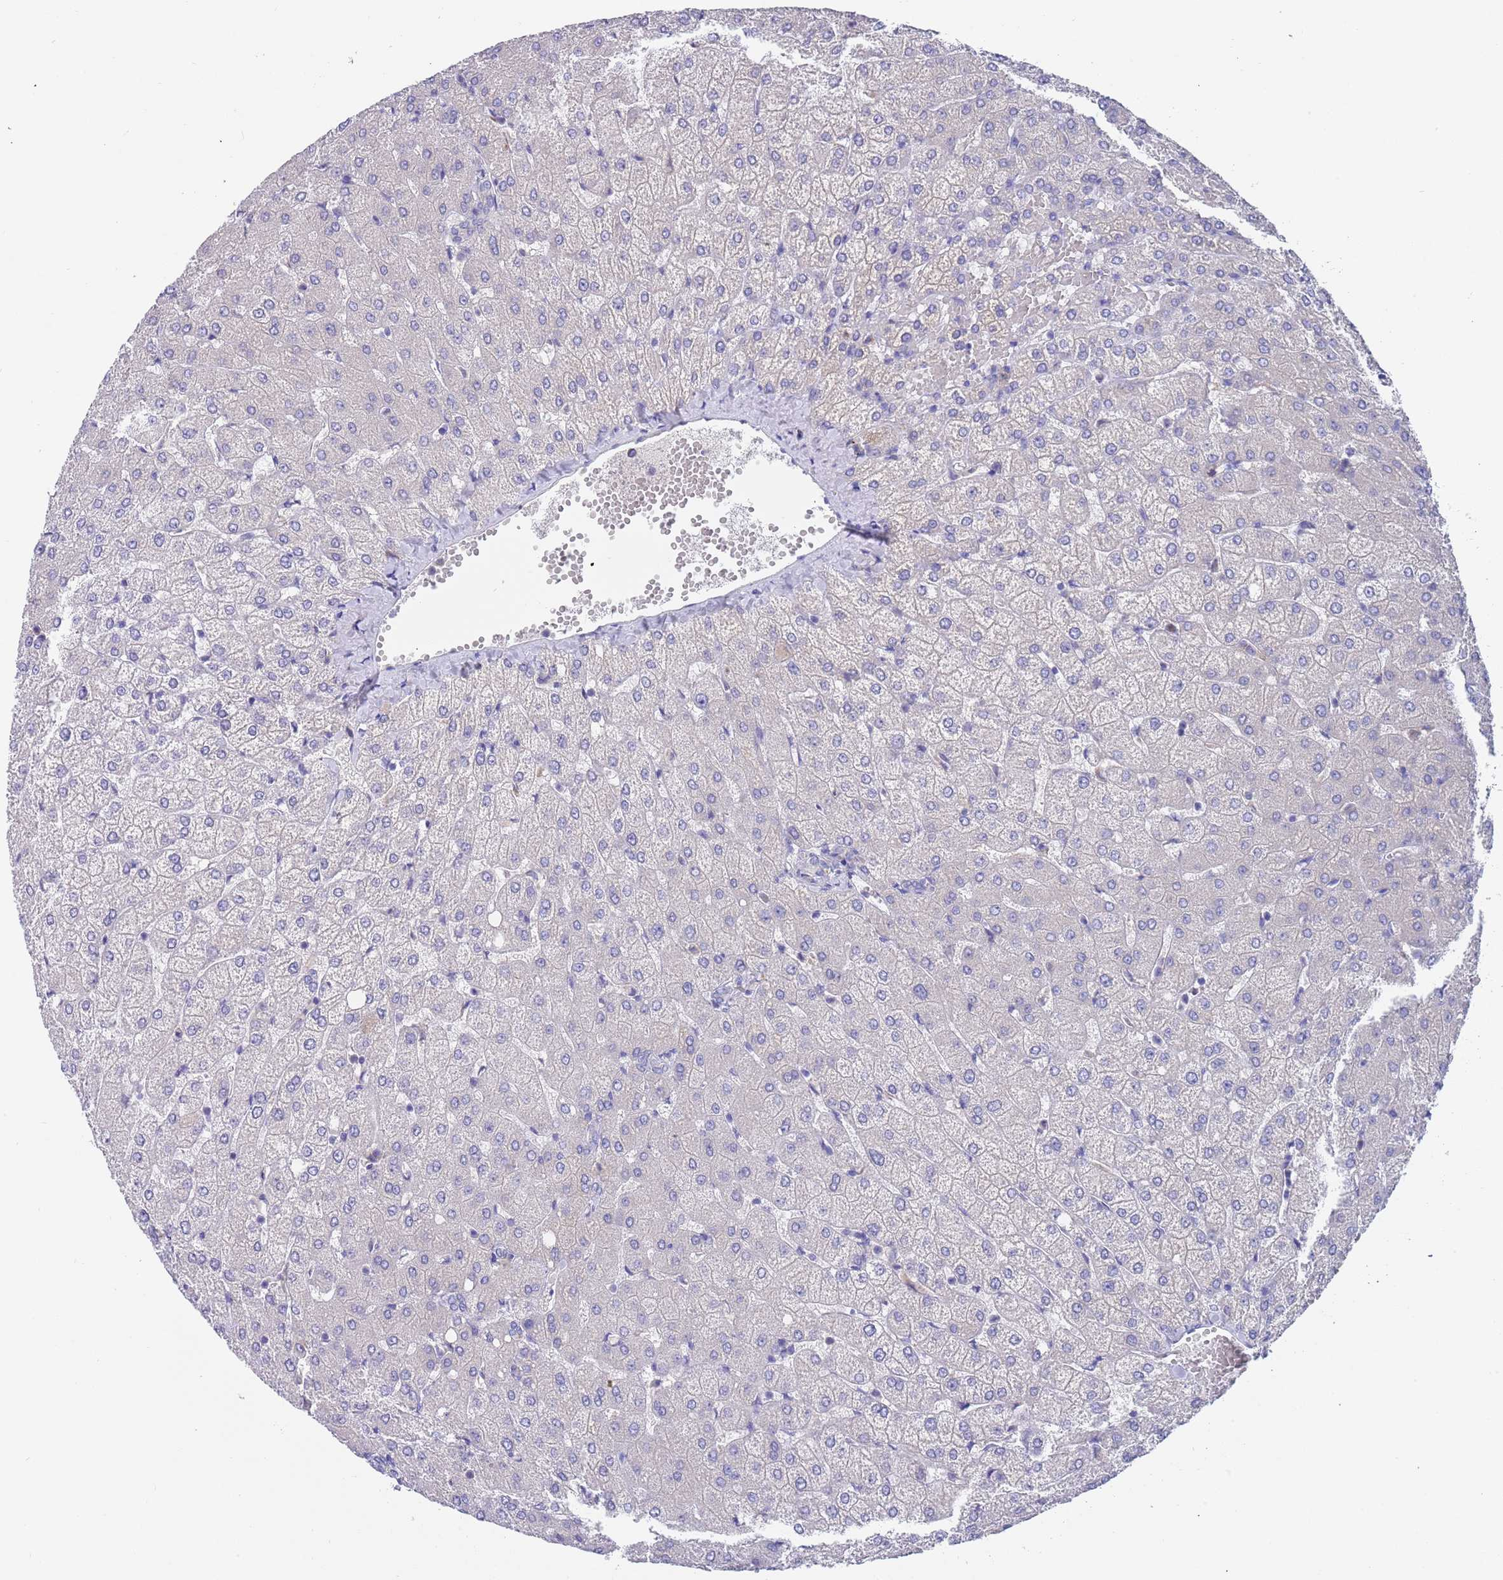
{"staining": {"intensity": "negative", "quantity": "none", "location": "none"}, "tissue": "liver", "cell_type": "Cholangiocytes", "image_type": "normal", "snomed": [{"axis": "morphology", "description": "Normal tissue, NOS"}, {"axis": "topography", "description": "Liver"}], "caption": "Human liver stained for a protein using immunohistochemistry exhibits no expression in cholangiocytes.", "gene": "TYW1B", "patient": {"sex": "female", "age": 54}}